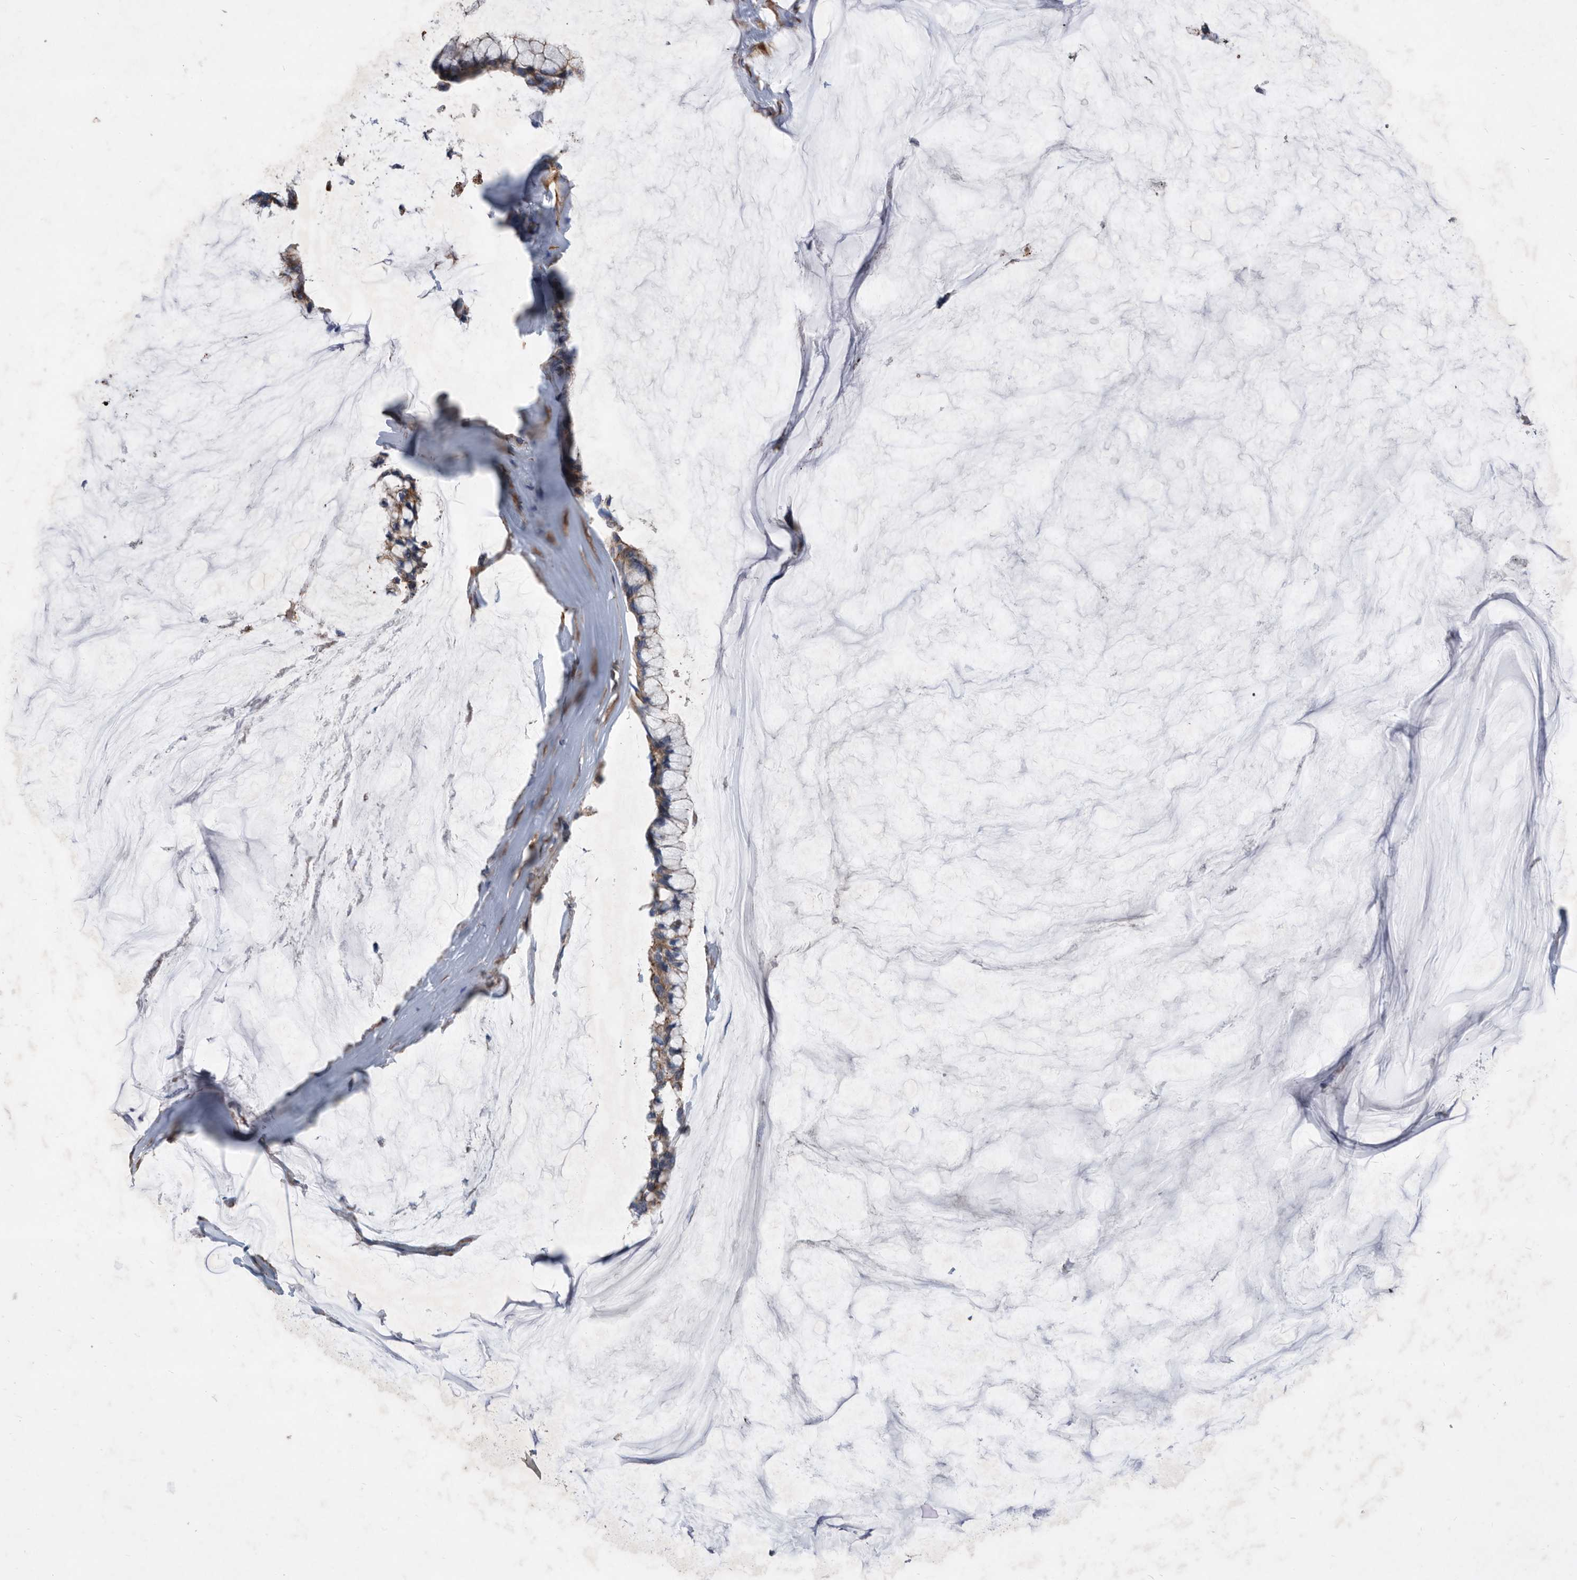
{"staining": {"intensity": "weak", "quantity": ">75%", "location": "cytoplasmic/membranous"}, "tissue": "ovarian cancer", "cell_type": "Tumor cells", "image_type": "cancer", "snomed": [{"axis": "morphology", "description": "Cystadenocarcinoma, mucinous, NOS"}, {"axis": "topography", "description": "Ovary"}], "caption": "Mucinous cystadenocarcinoma (ovarian) stained with a brown dye displays weak cytoplasmic/membranous positive positivity in approximately >75% of tumor cells.", "gene": "ATP13A3", "patient": {"sex": "female", "age": 39}}